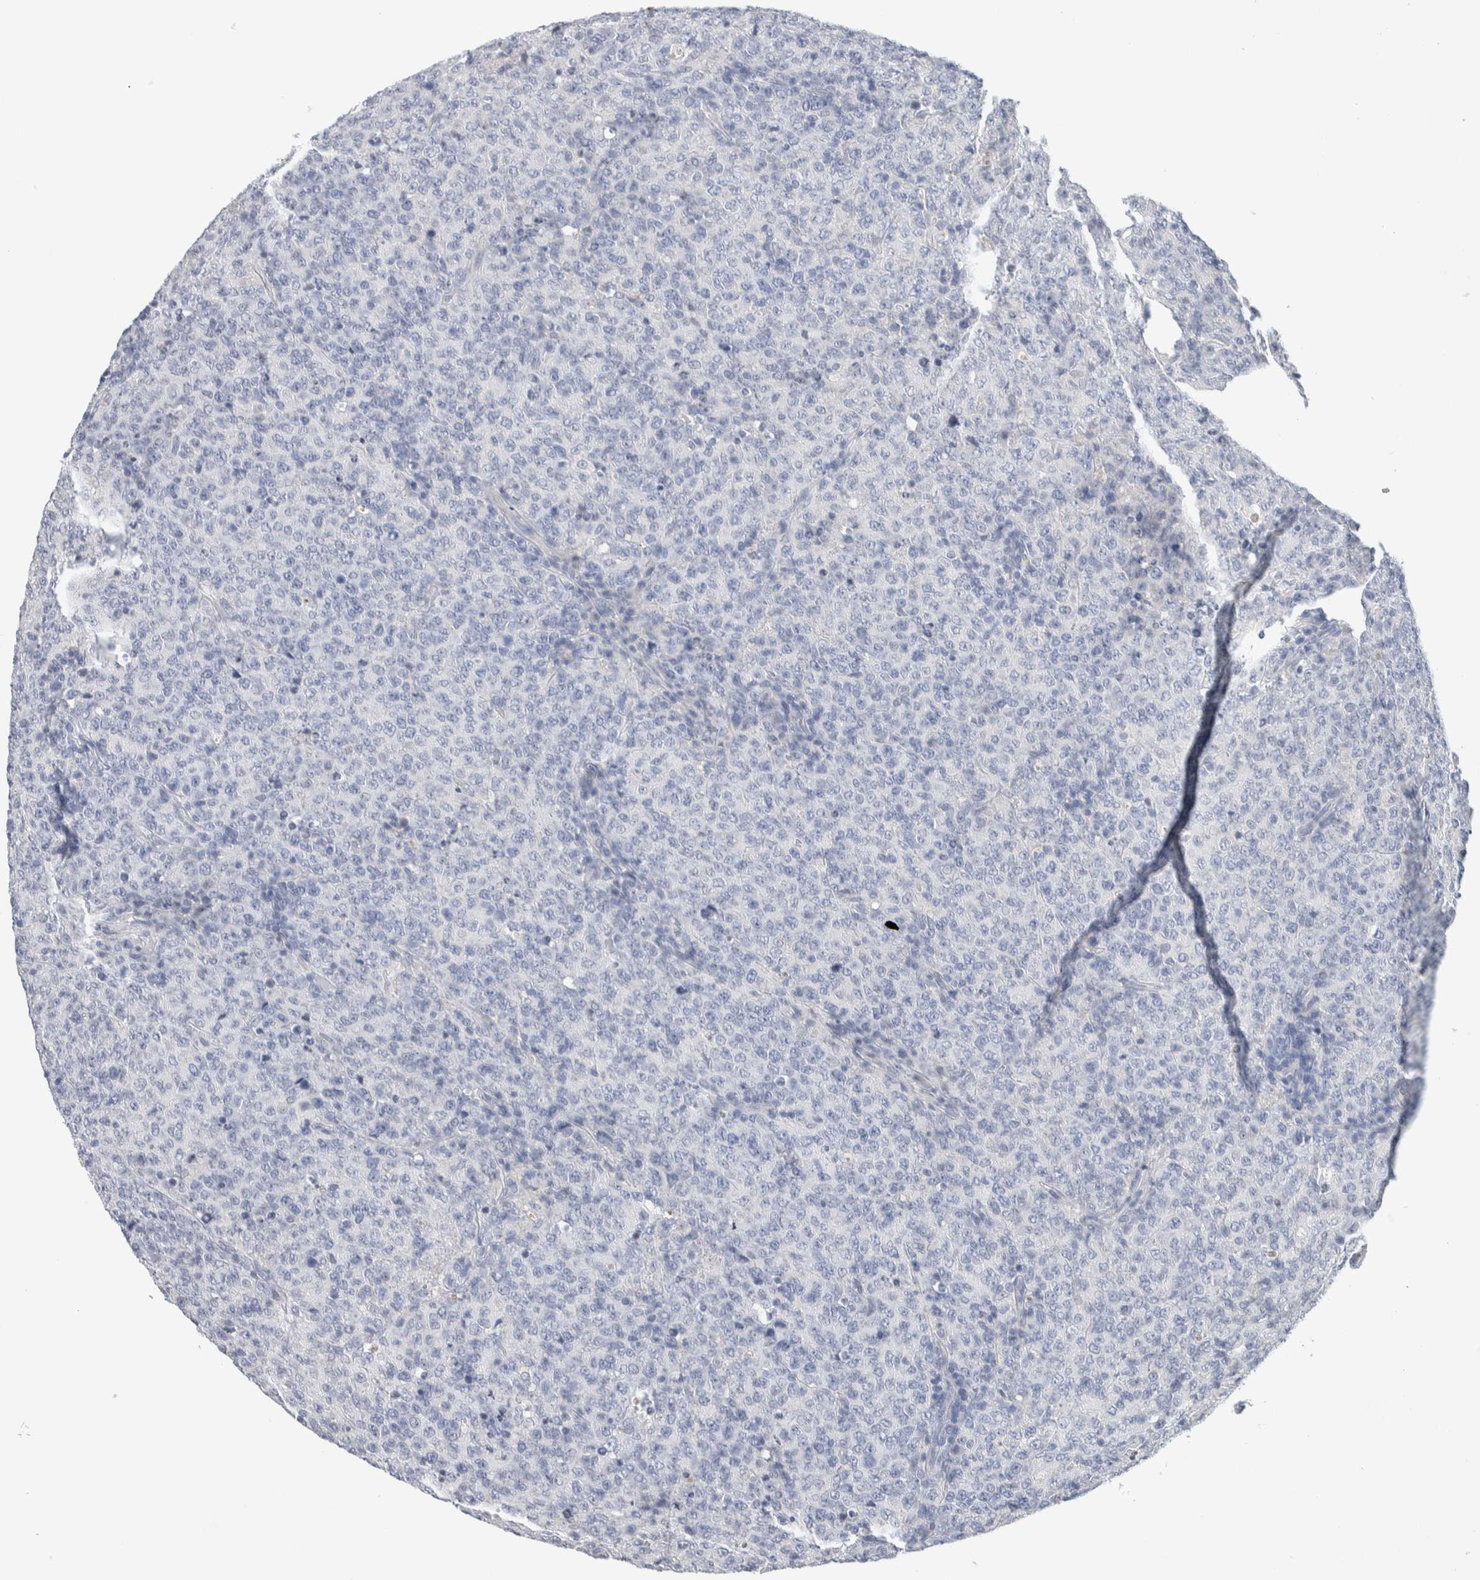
{"staining": {"intensity": "negative", "quantity": "none", "location": "none"}, "tissue": "lymphoma", "cell_type": "Tumor cells", "image_type": "cancer", "snomed": [{"axis": "morphology", "description": "Malignant lymphoma, non-Hodgkin's type, High grade"}, {"axis": "topography", "description": "Tonsil"}], "caption": "Immunohistochemistry of human high-grade malignant lymphoma, non-Hodgkin's type displays no expression in tumor cells.", "gene": "SCN2A", "patient": {"sex": "female", "age": 36}}